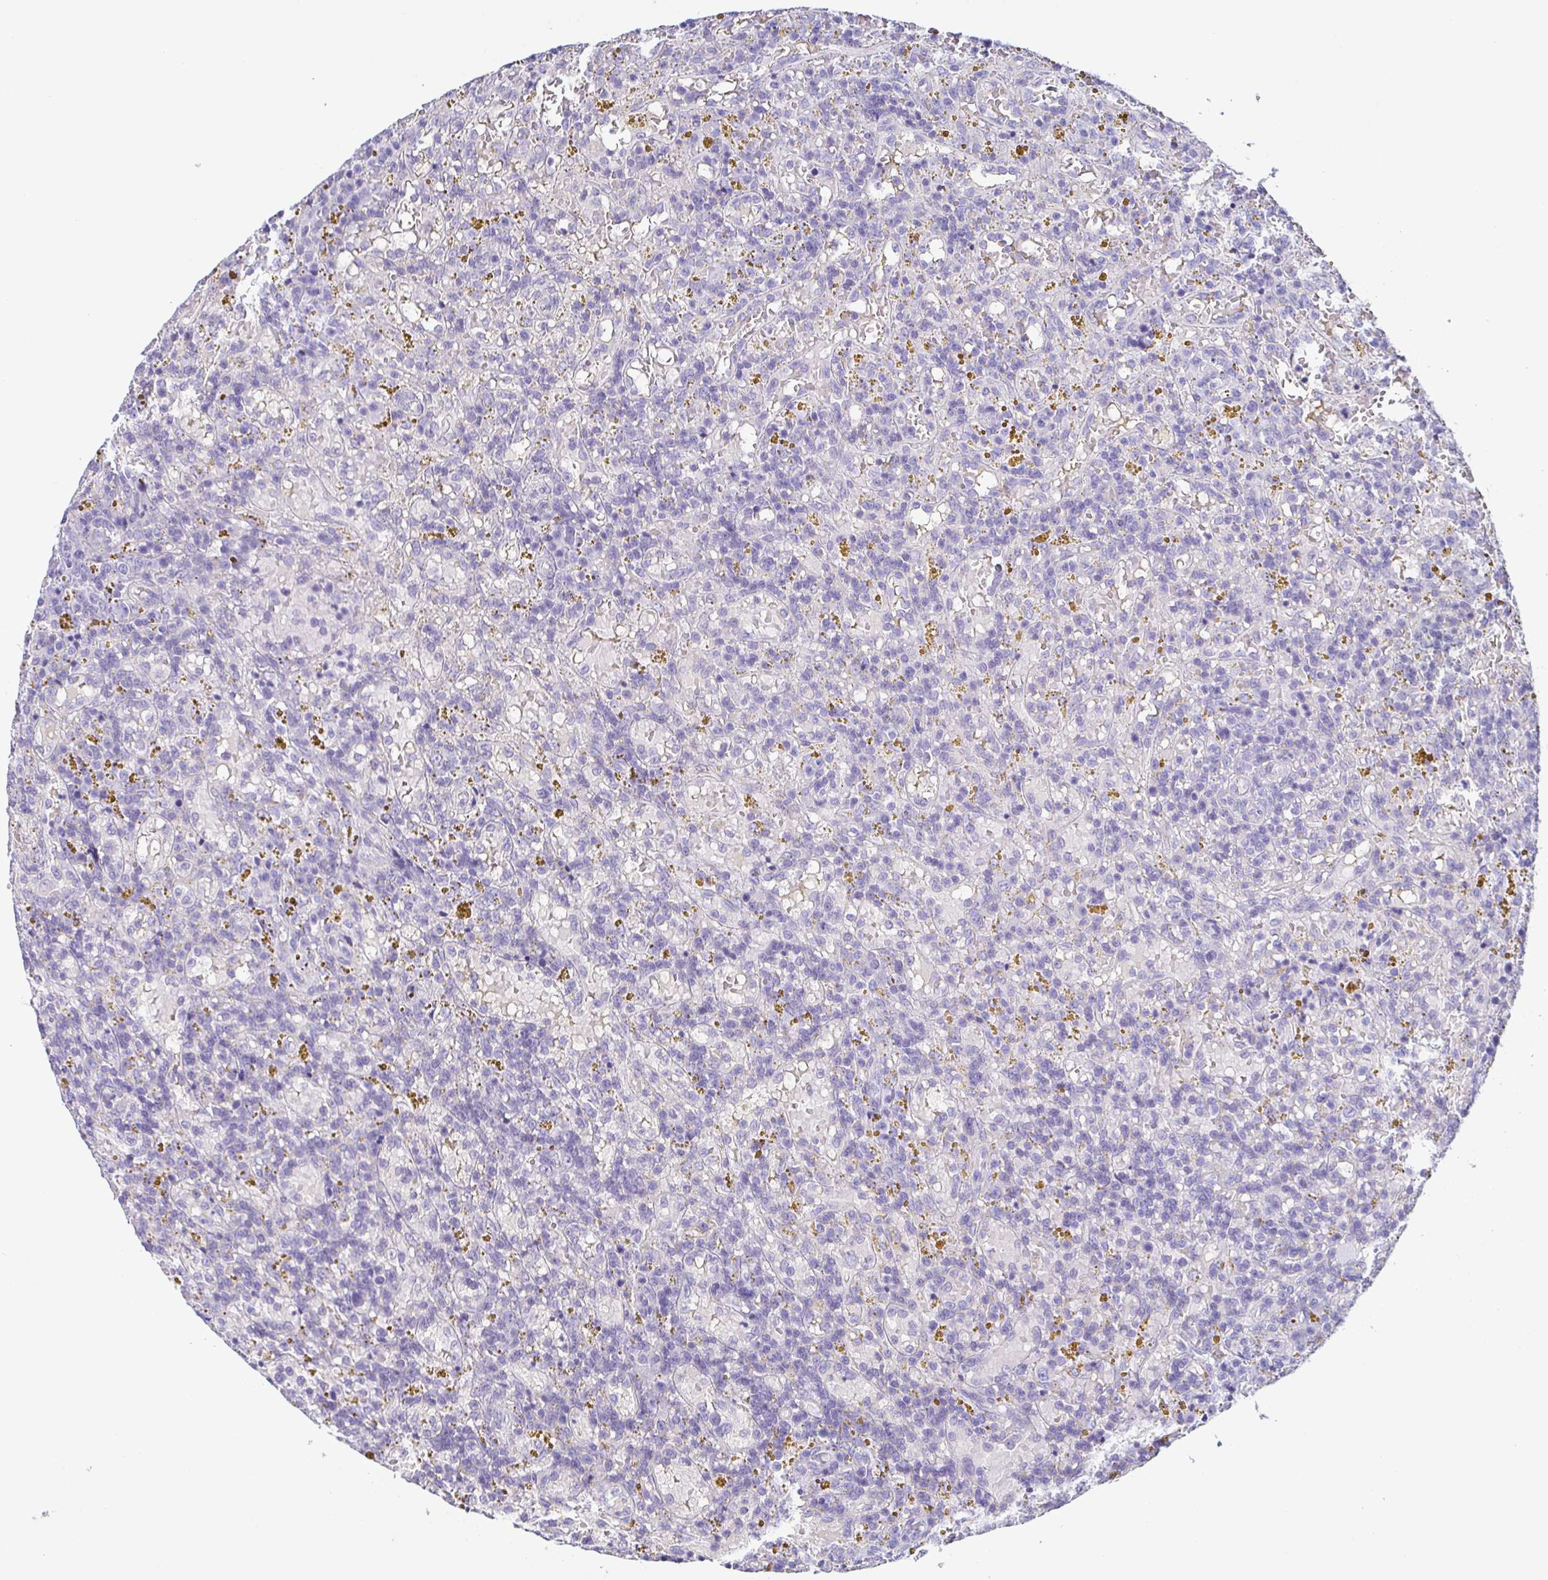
{"staining": {"intensity": "negative", "quantity": "none", "location": "none"}, "tissue": "lymphoma", "cell_type": "Tumor cells", "image_type": "cancer", "snomed": [{"axis": "morphology", "description": "Malignant lymphoma, non-Hodgkin's type, Low grade"}, {"axis": "topography", "description": "Spleen"}], "caption": "This is a micrograph of IHC staining of lymphoma, which shows no staining in tumor cells.", "gene": "PRR4", "patient": {"sex": "female", "age": 65}}